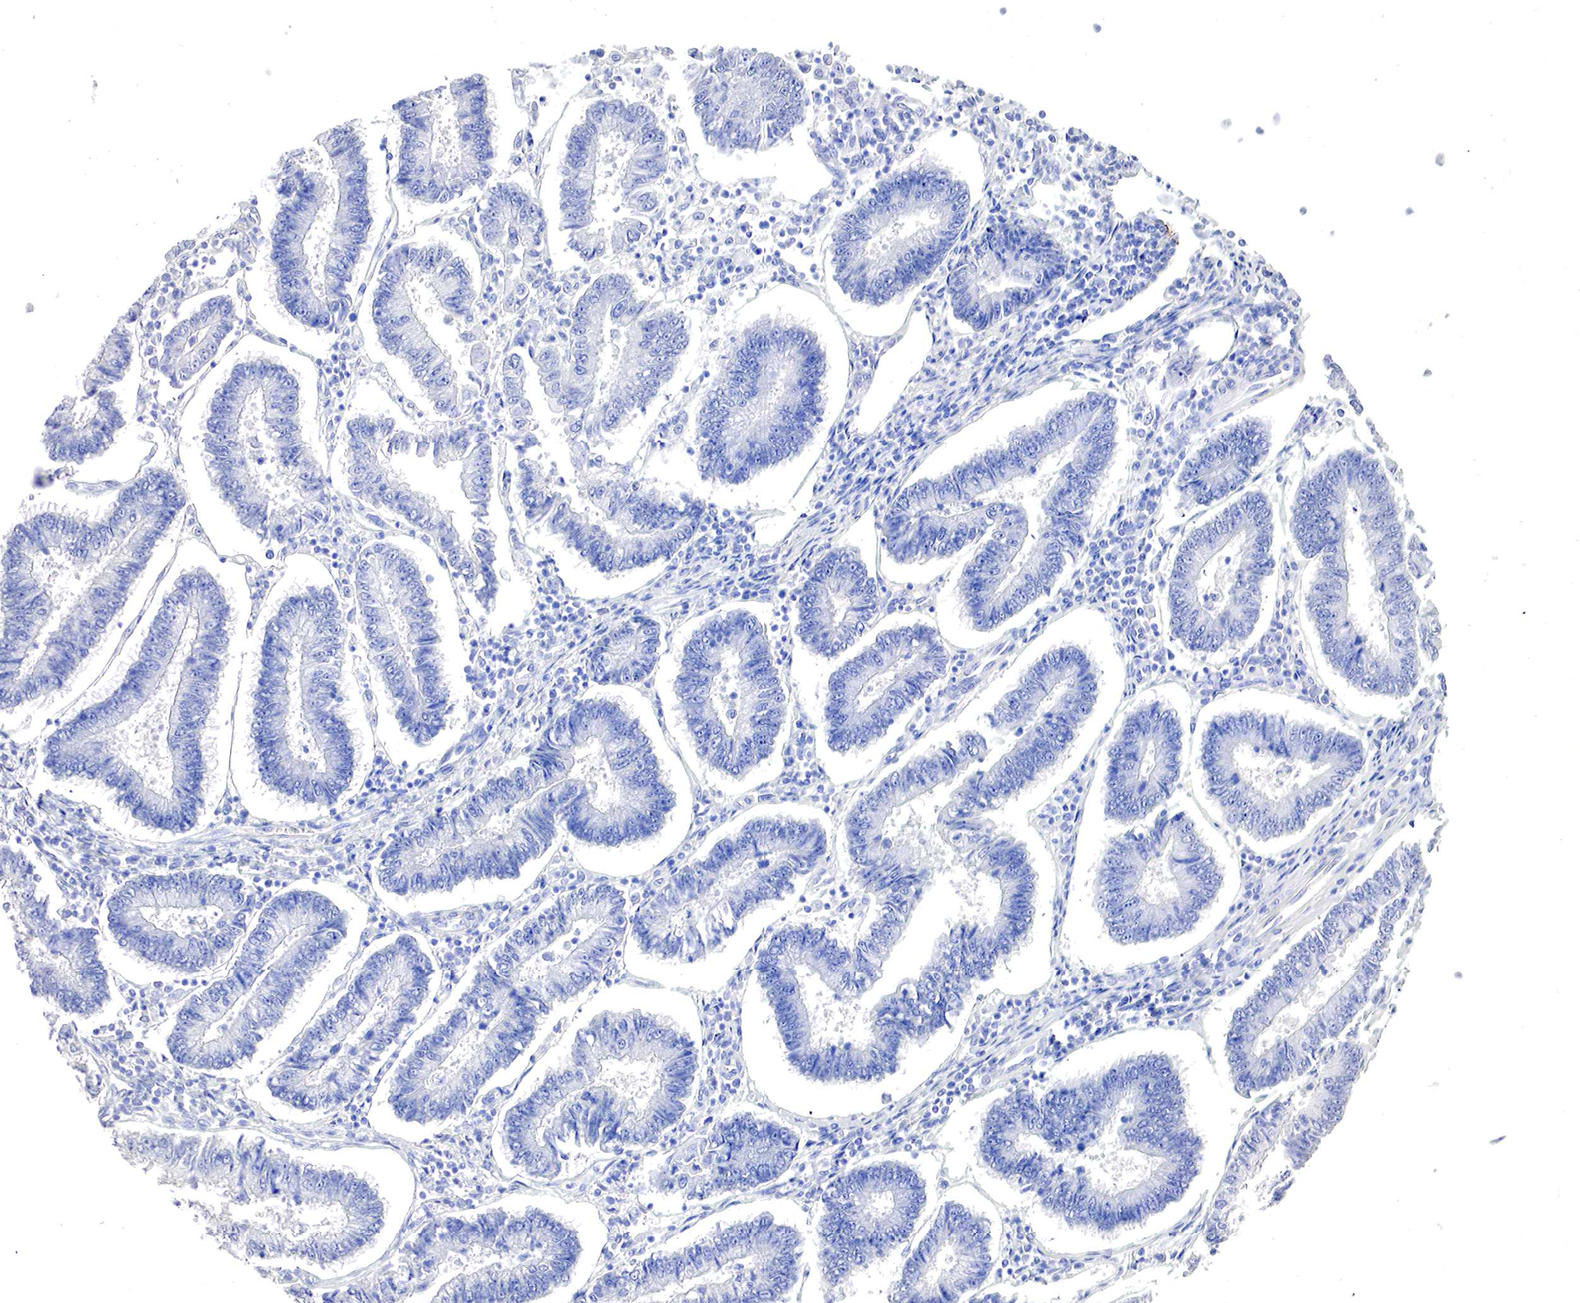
{"staining": {"intensity": "negative", "quantity": "none", "location": "none"}, "tissue": "endometrial cancer", "cell_type": "Tumor cells", "image_type": "cancer", "snomed": [{"axis": "morphology", "description": "Adenocarcinoma, NOS"}, {"axis": "topography", "description": "Endometrium"}], "caption": "Immunohistochemical staining of human endometrial adenocarcinoma demonstrates no significant expression in tumor cells.", "gene": "OTC", "patient": {"sex": "female", "age": 75}}